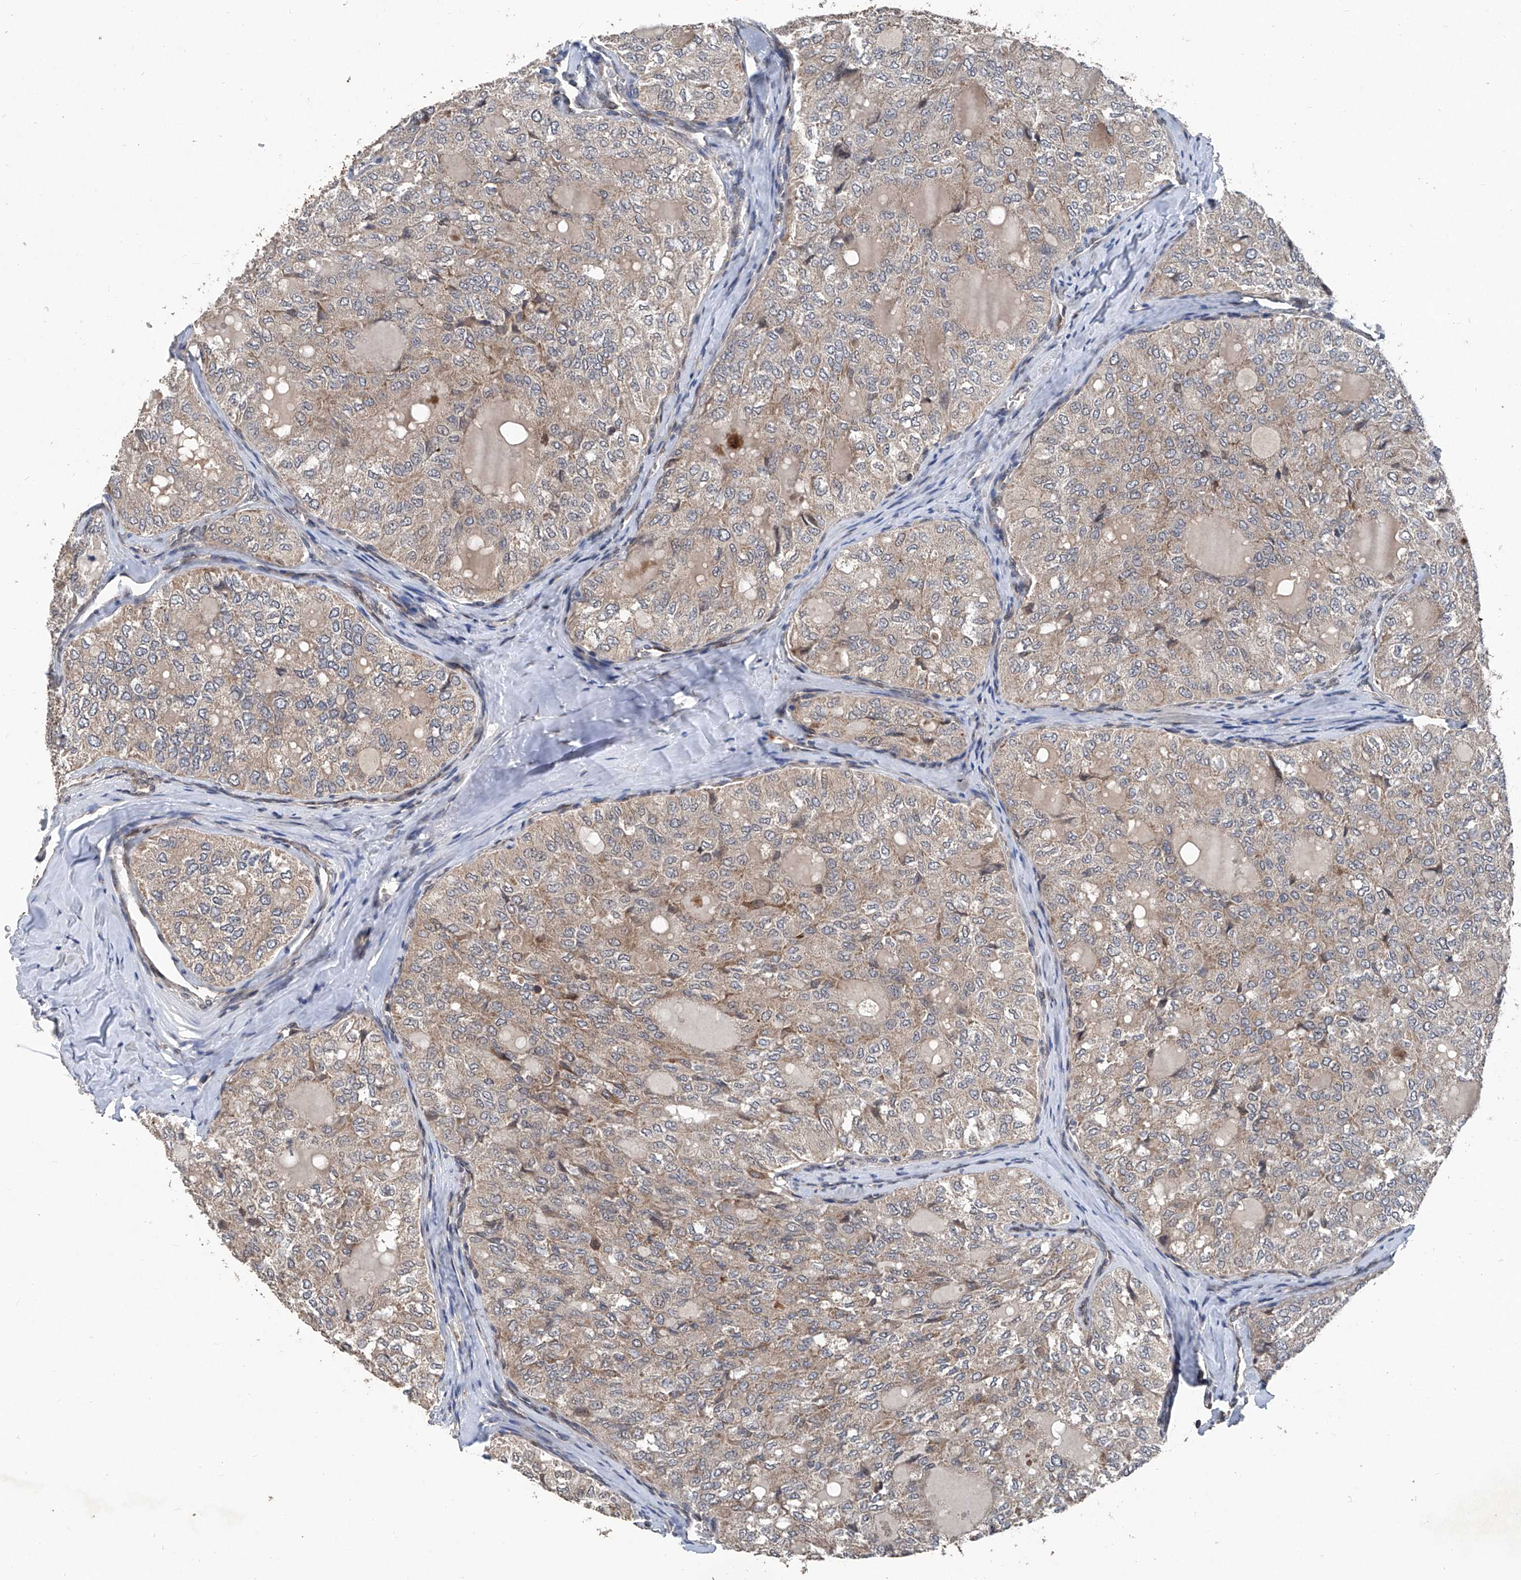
{"staining": {"intensity": "weak", "quantity": "25%-75%", "location": "cytoplasmic/membranous"}, "tissue": "thyroid cancer", "cell_type": "Tumor cells", "image_type": "cancer", "snomed": [{"axis": "morphology", "description": "Follicular adenoma carcinoma, NOS"}, {"axis": "topography", "description": "Thyroid gland"}], "caption": "Human thyroid cancer (follicular adenoma carcinoma) stained with a protein marker displays weak staining in tumor cells.", "gene": "BCKDHB", "patient": {"sex": "male", "age": 75}}